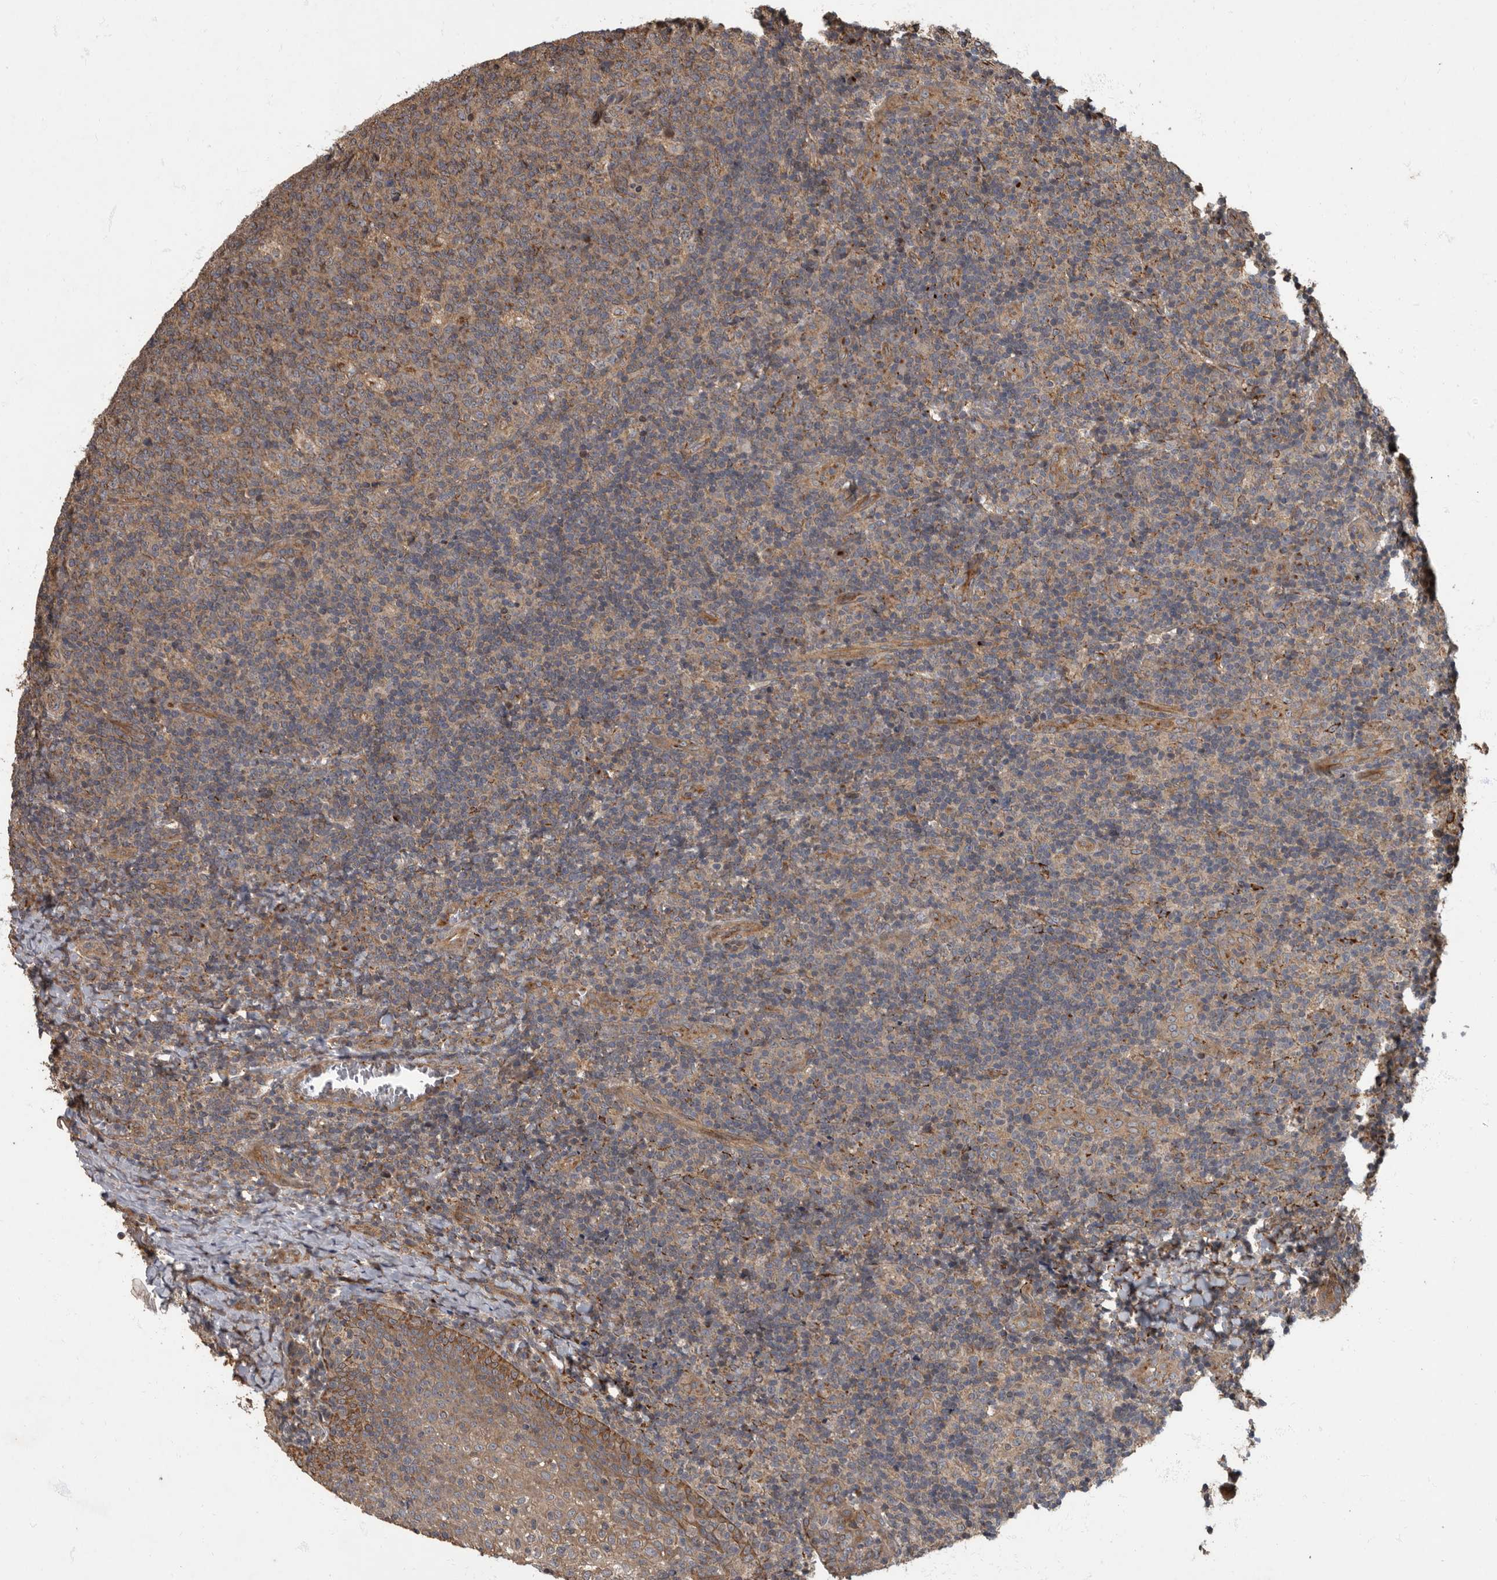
{"staining": {"intensity": "weak", "quantity": ">75%", "location": "cytoplasmic/membranous"}, "tissue": "tonsil", "cell_type": "Germinal center cells", "image_type": "normal", "snomed": [{"axis": "morphology", "description": "Normal tissue, NOS"}, {"axis": "topography", "description": "Tonsil"}], "caption": "IHC staining of unremarkable tonsil, which demonstrates low levels of weak cytoplasmic/membranous positivity in approximately >75% of germinal center cells indicating weak cytoplasmic/membranous protein expression. The staining was performed using DAB (brown) for protein detection and nuclei were counterstained in hematoxylin (blue).", "gene": "IQCK", "patient": {"sex": "female", "age": 19}}